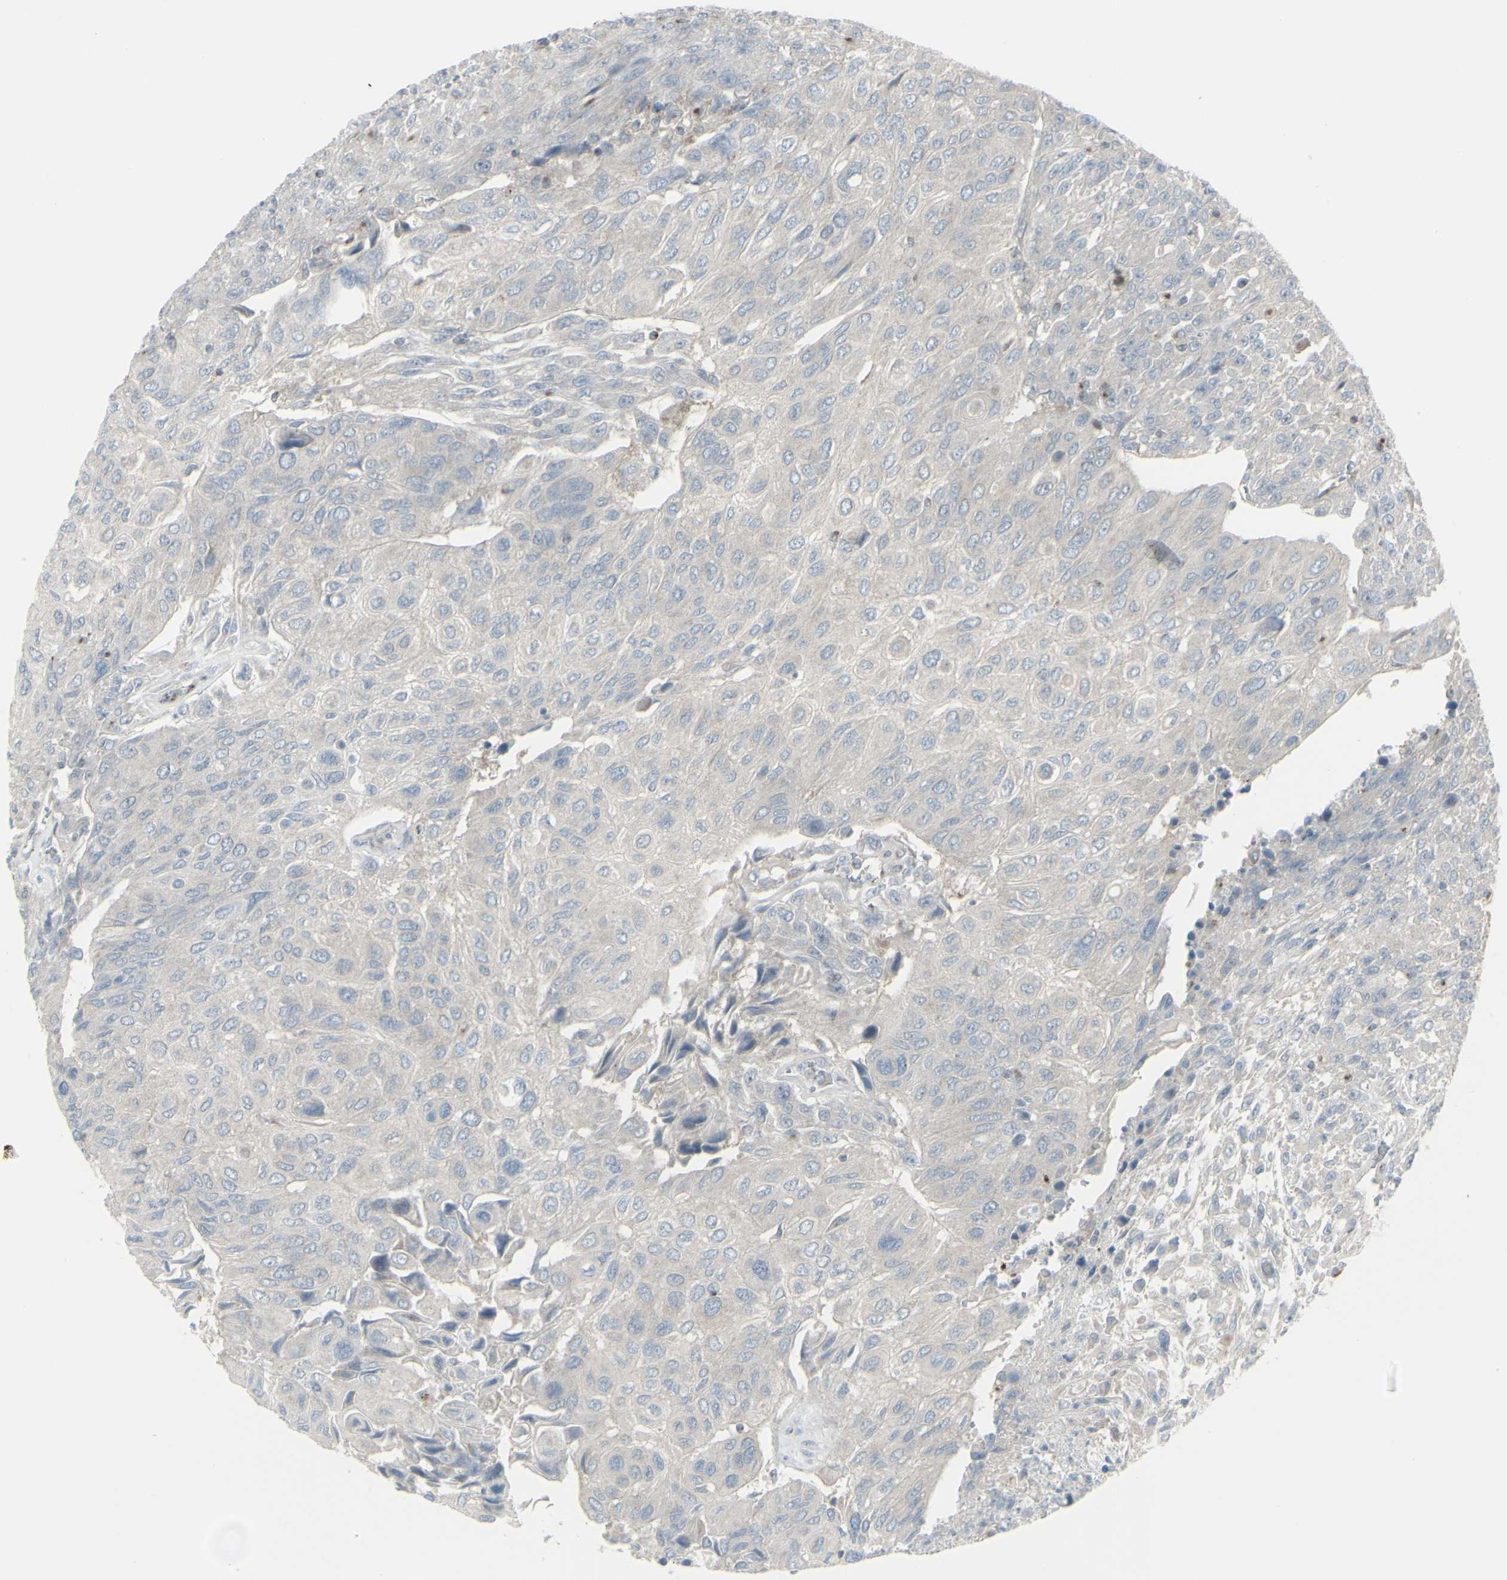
{"staining": {"intensity": "negative", "quantity": "none", "location": "none"}, "tissue": "urothelial cancer", "cell_type": "Tumor cells", "image_type": "cancer", "snomed": [{"axis": "morphology", "description": "Urothelial carcinoma, High grade"}, {"axis": "topography", "description": "Urinary bladder"}], "caption": "Immunohistochemistry (IHC) micrograph of human urothelial cancer stained for a protein (brown), which shows no positivity in tumor cells.", "gene": "GALNT6", "patient": {"sex": "male", "age": 66}}